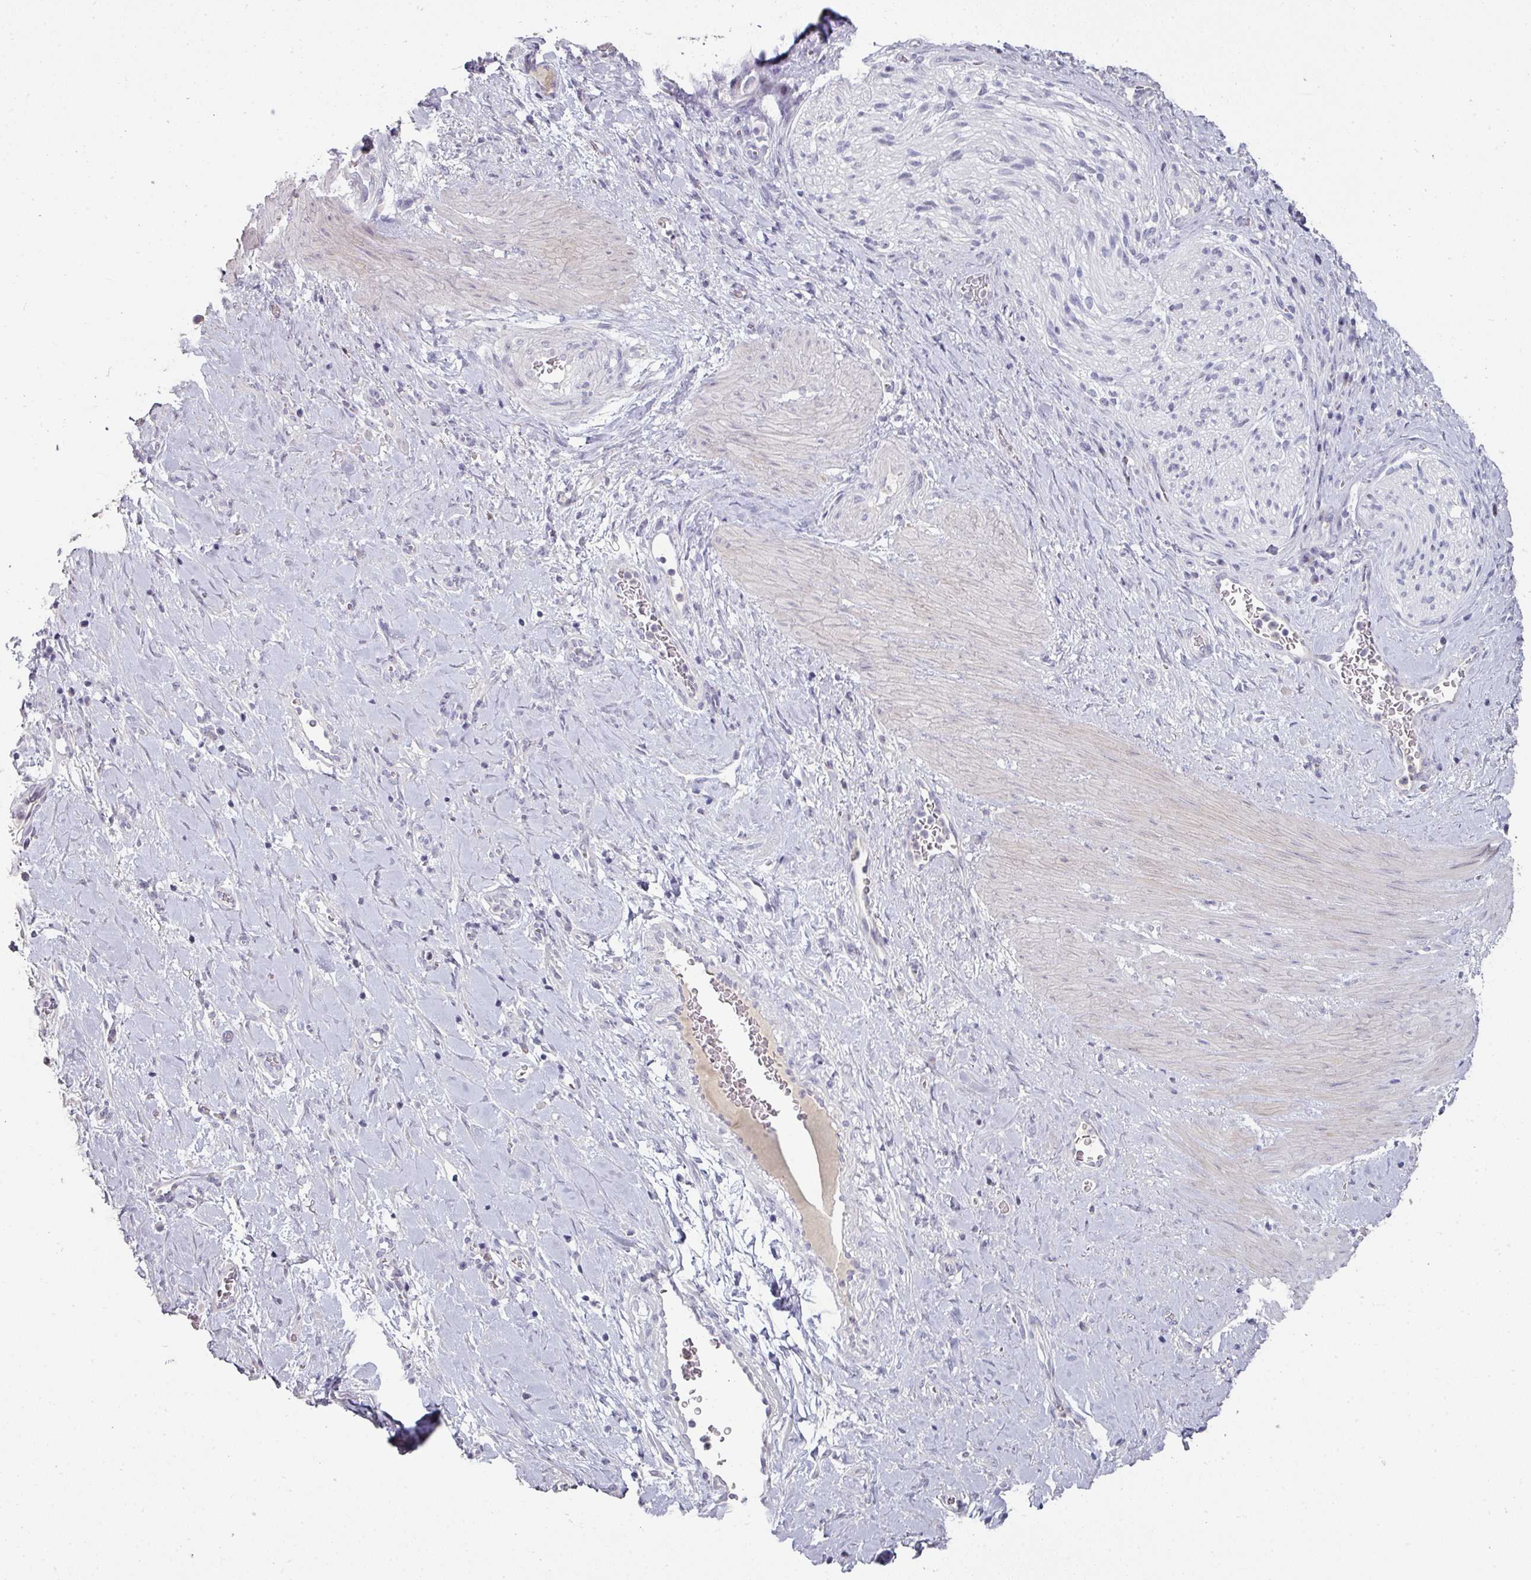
{"staining": {"intensity": "negative", "quantity": "none", "location": "none"}, "tissue": "stomach cancer", "cell_type": "Tumor cells", "image_type": "cancer", "snomed": [{"axis": "morphology", "description": "Adenocarcinoma, NOS"}, {"axis": "topography", "description": "Stomach"}], "caption": "The micrograph shows no staining of tumor cells in stomach cancer. Nuclei are stained in blue.", "gene": "GTF2H3", "patient": {"sex": "male", "age": 48}}